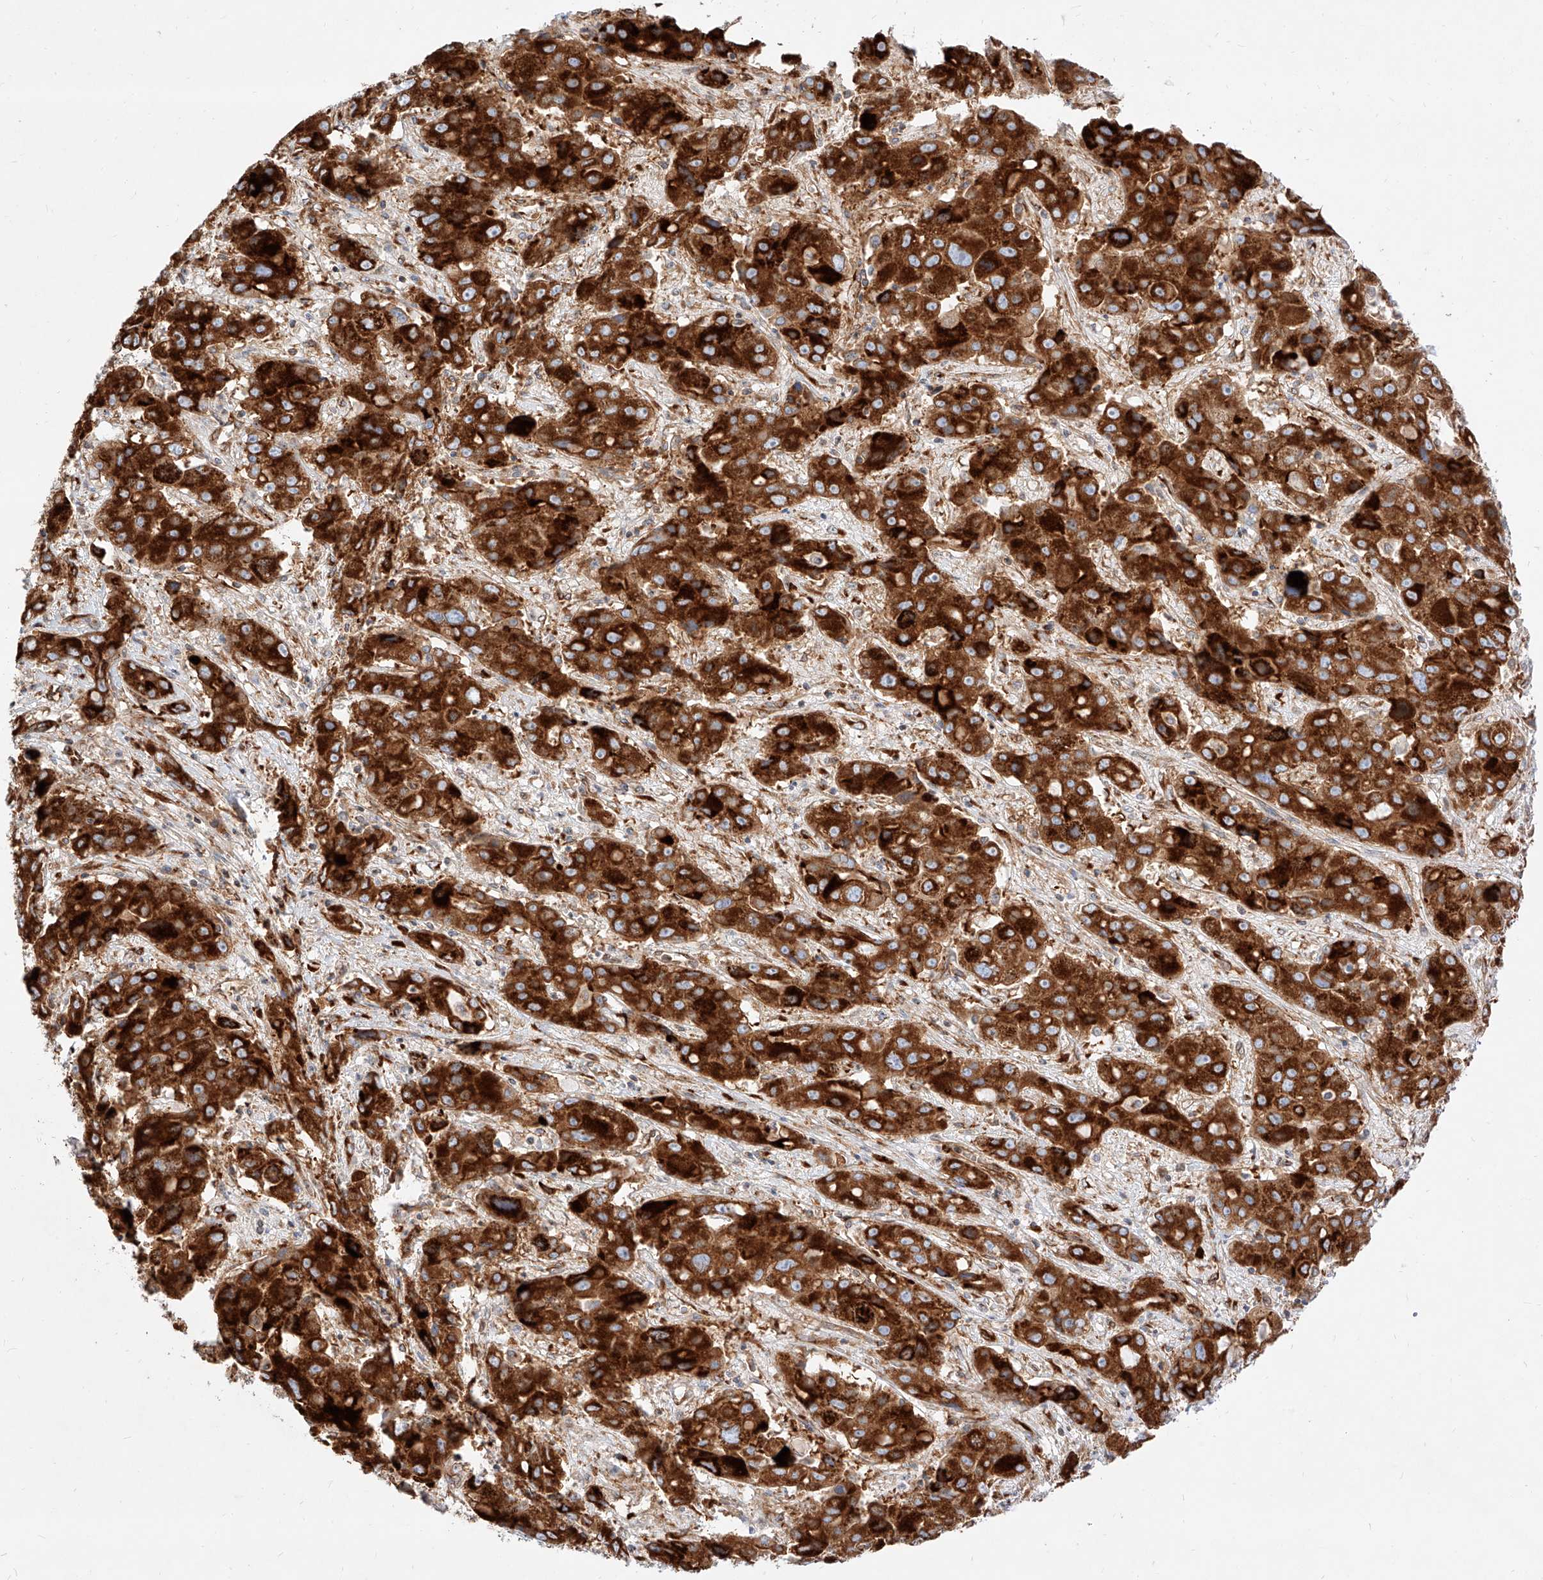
{"staining": {"intensity": "strong", "quantity": ">75%", "location": "cytoplasmic/membranous"}, "tissue": "liver cancer", "cell_type": "Tumor cells", "image_type": "cancer", "snomed": [{"axis": "morphology", "description": "Cholangiocarcinoma"}, {"axis": "topography", "description": "Liver"}], "caption": "A brown stain highlights strong cytoplasmic/membranous expression of a protein in human liver cancer (cholangiocarcinoma) tumor cells.", "gene": "CSGALNACT2", "patient": {"sex": "male", "age": 67}}